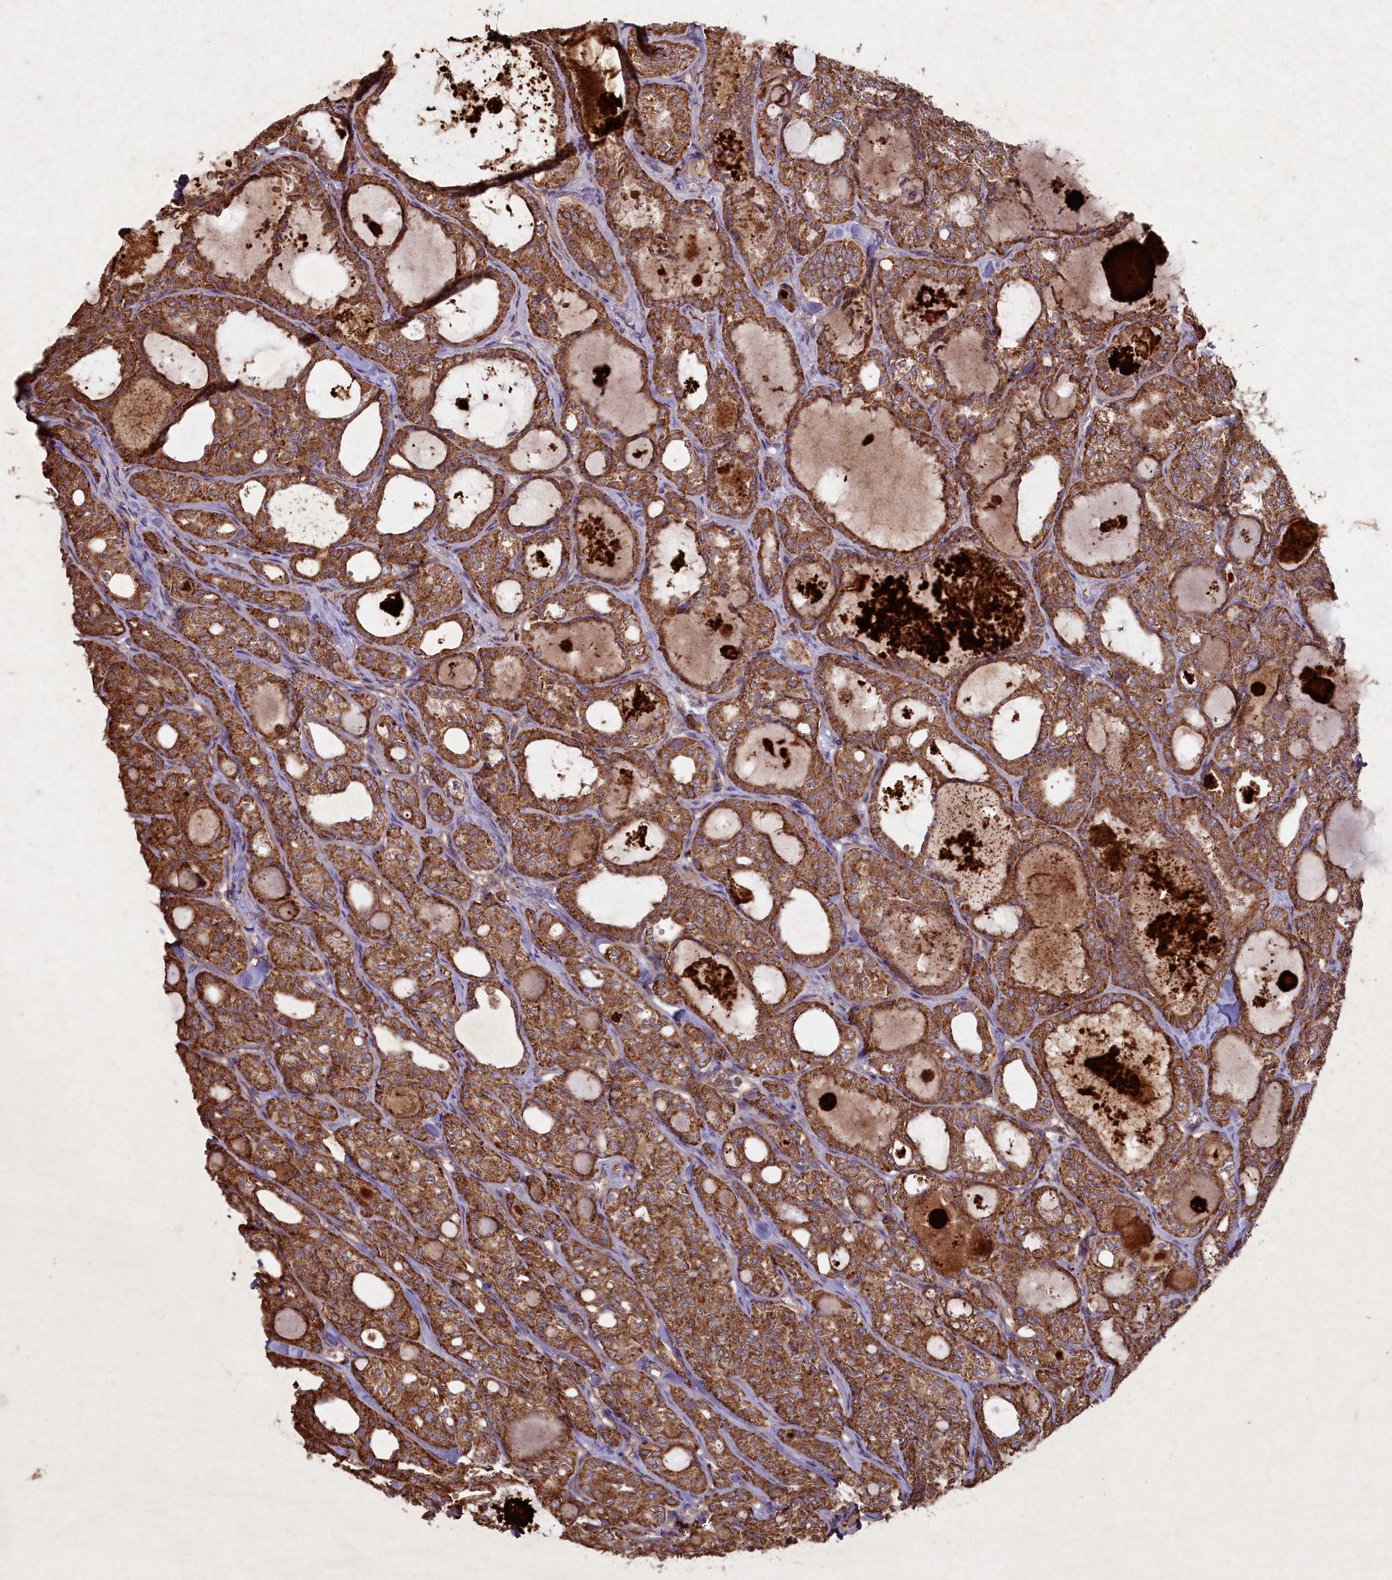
{"staining": {"intensity": "moderate", "quantity": ">75%", "location": "cytoplasmic/membranous"}, "tissue": "thyroid cancer", "cell_type": "Tumor cells", "image_type": "cancer", "snomed": [{"axis": "morphology", "description": "Follicular adenoma carcinoma, NOS"}, {"axis": "topography", "description": "Thyroid gland"}], "caption": "Protein staining by immunohistochemistry demonstrates moderate cytoplasmic/membranous expression in about >75% of tumor cells in thyroid cancer. Nuclei are stained in blue.", "gene": "CIAO2B", "patient": {"sex": "male", "age": 75}}